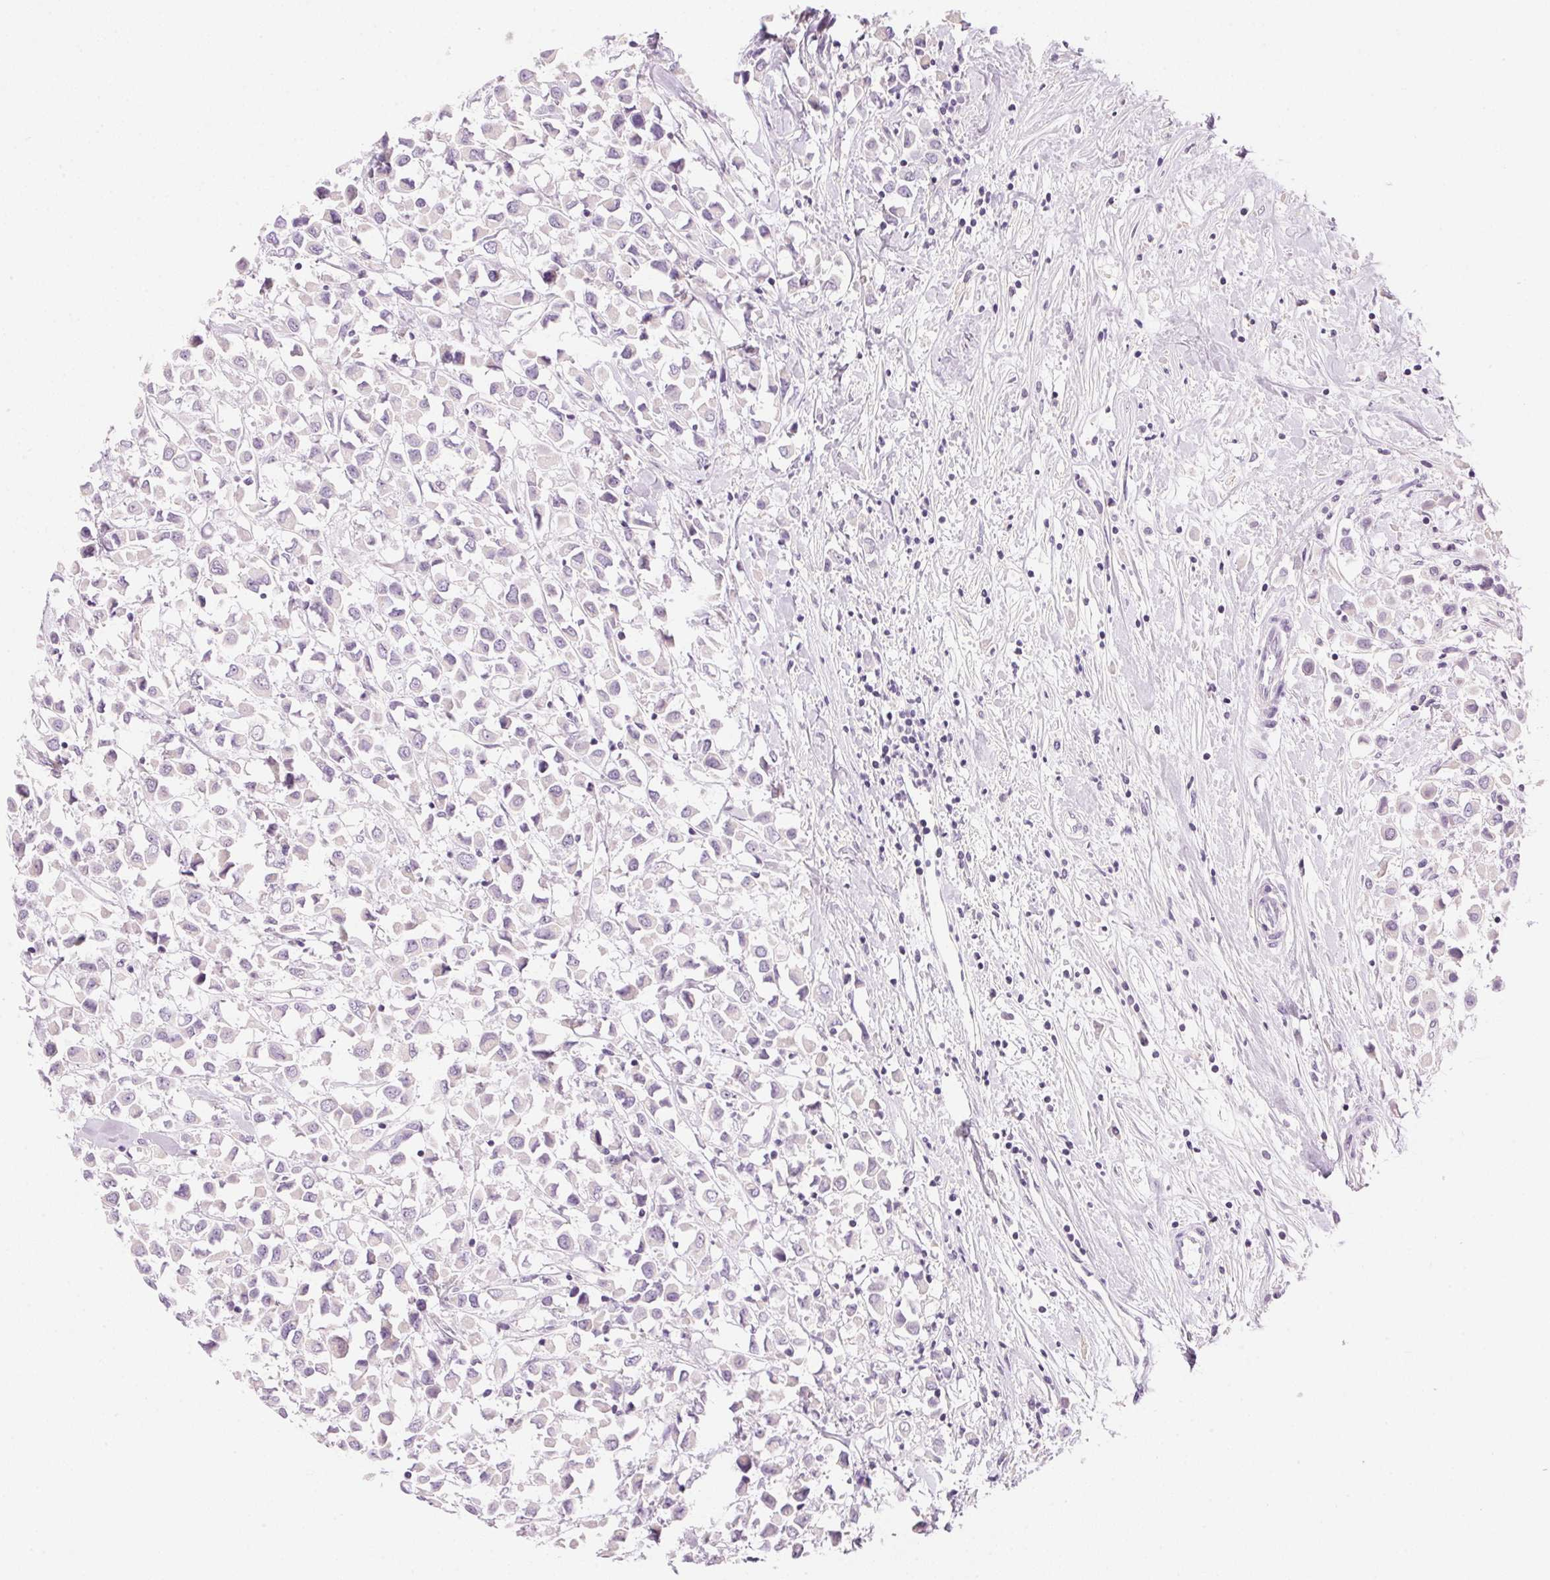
{"staining": {"intensity": "negative", "quantity": "none", "location": "none"}, "tissue": "breast cancer", "cell_type": "Tumor cells", "image_type": "cancer", "snomed": [{"axis": "morphology", "description": "Duct carcinoma"}, {"axis": "topography", "description": "Breast"}], "caption": "Image shows no significant protein expression in tumor cells of breast cancer (invasive ductal carcinoma). (DAB IHC, high magnification).", "gene": "HSD17B2", "patient": {"sex": "female", "age": 61}}